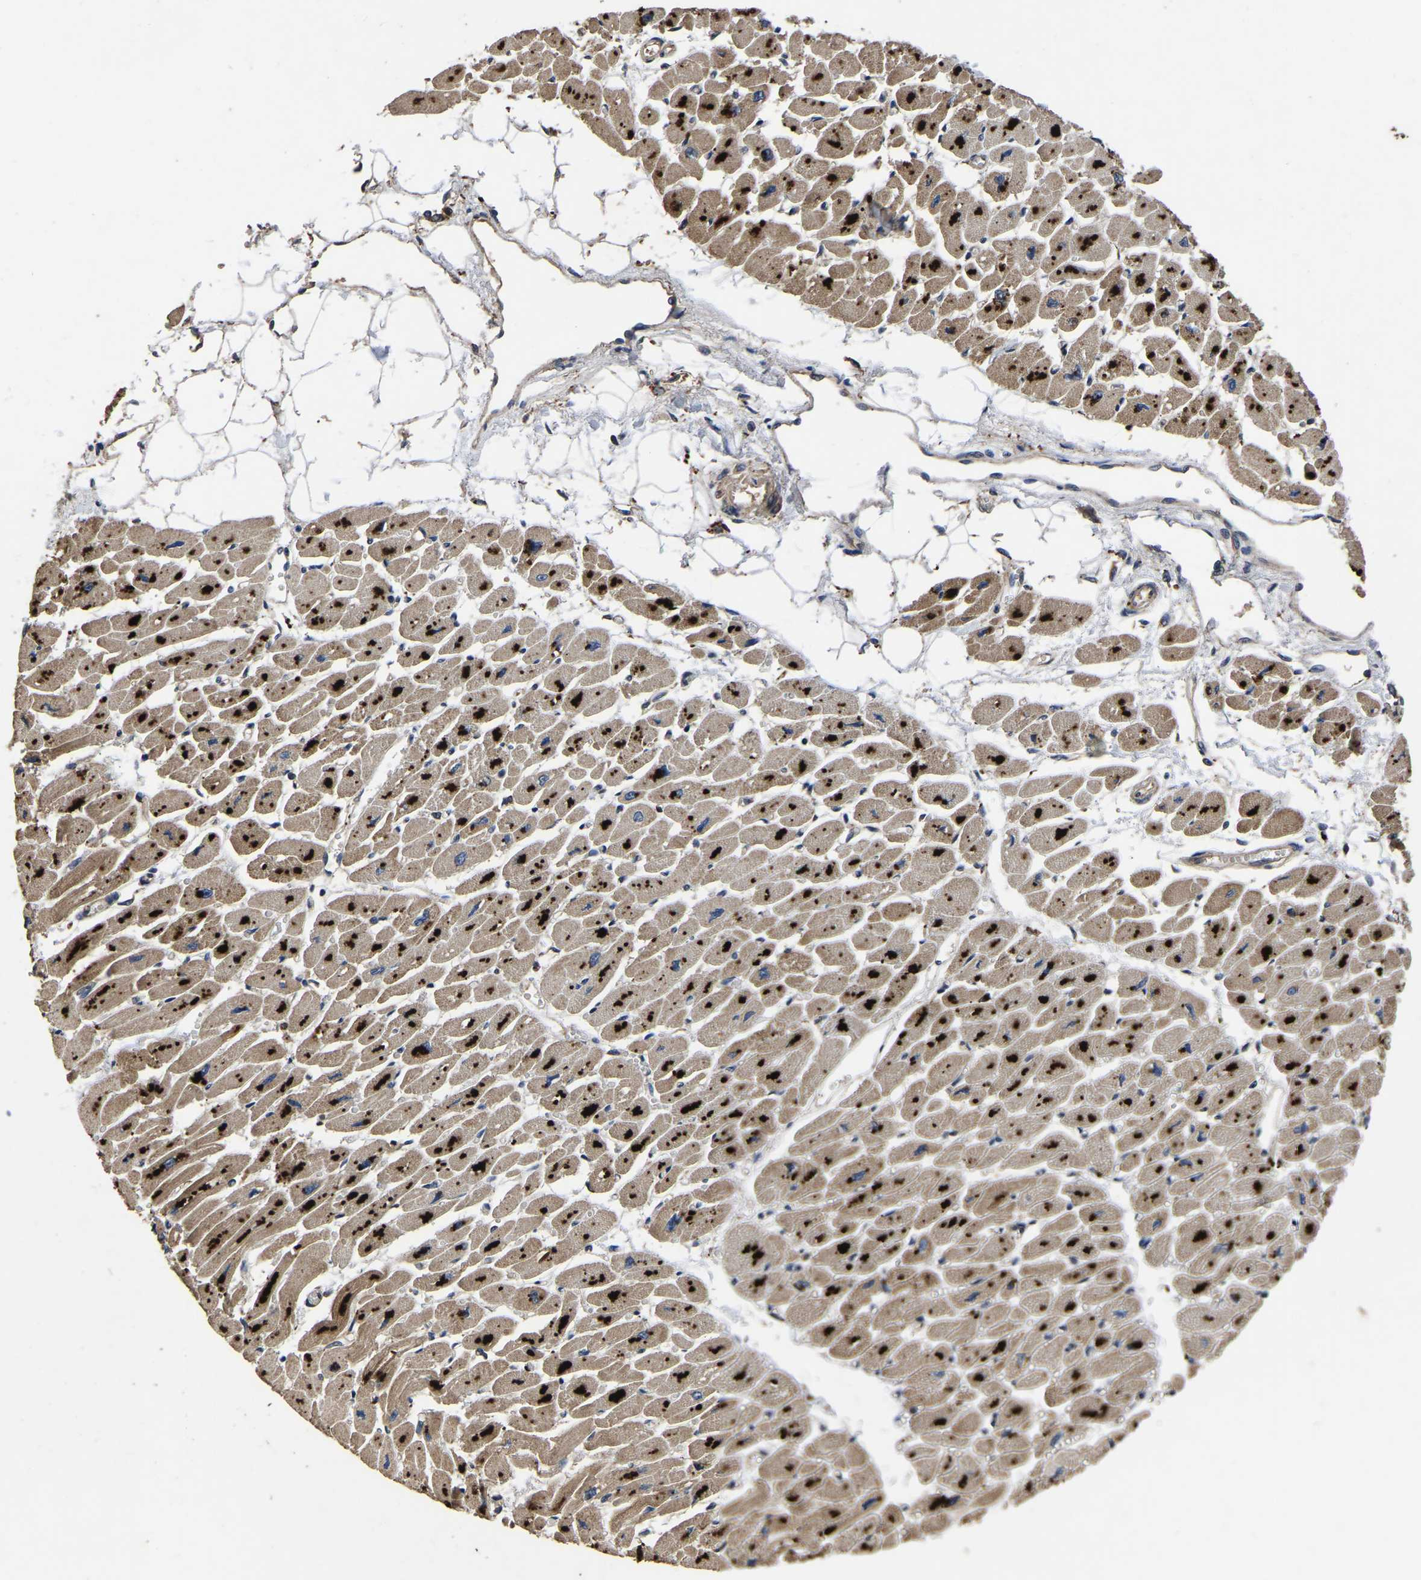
{"staining": {"intensity": "strong", "quantity": ">75%", "location": "cytoplasmic/membranous"}, "tissue": "heart muscle", "cell_type": "Cardiomyocytes", "image_type": "normal", "snomed": [{"axis": "morphology", "description": "Normal tissue, NOS"}, {"axis": "topography", "description": "Heart"}], "caption": "About >75% of cardiomyocytes in normal heart muscle reveal strong cytoplasmic/membranous protein staining as visualized by brown immunohistochemical staining.", "gene": "CRYZL1", "patient": {"sex": "female", "age": 54}}